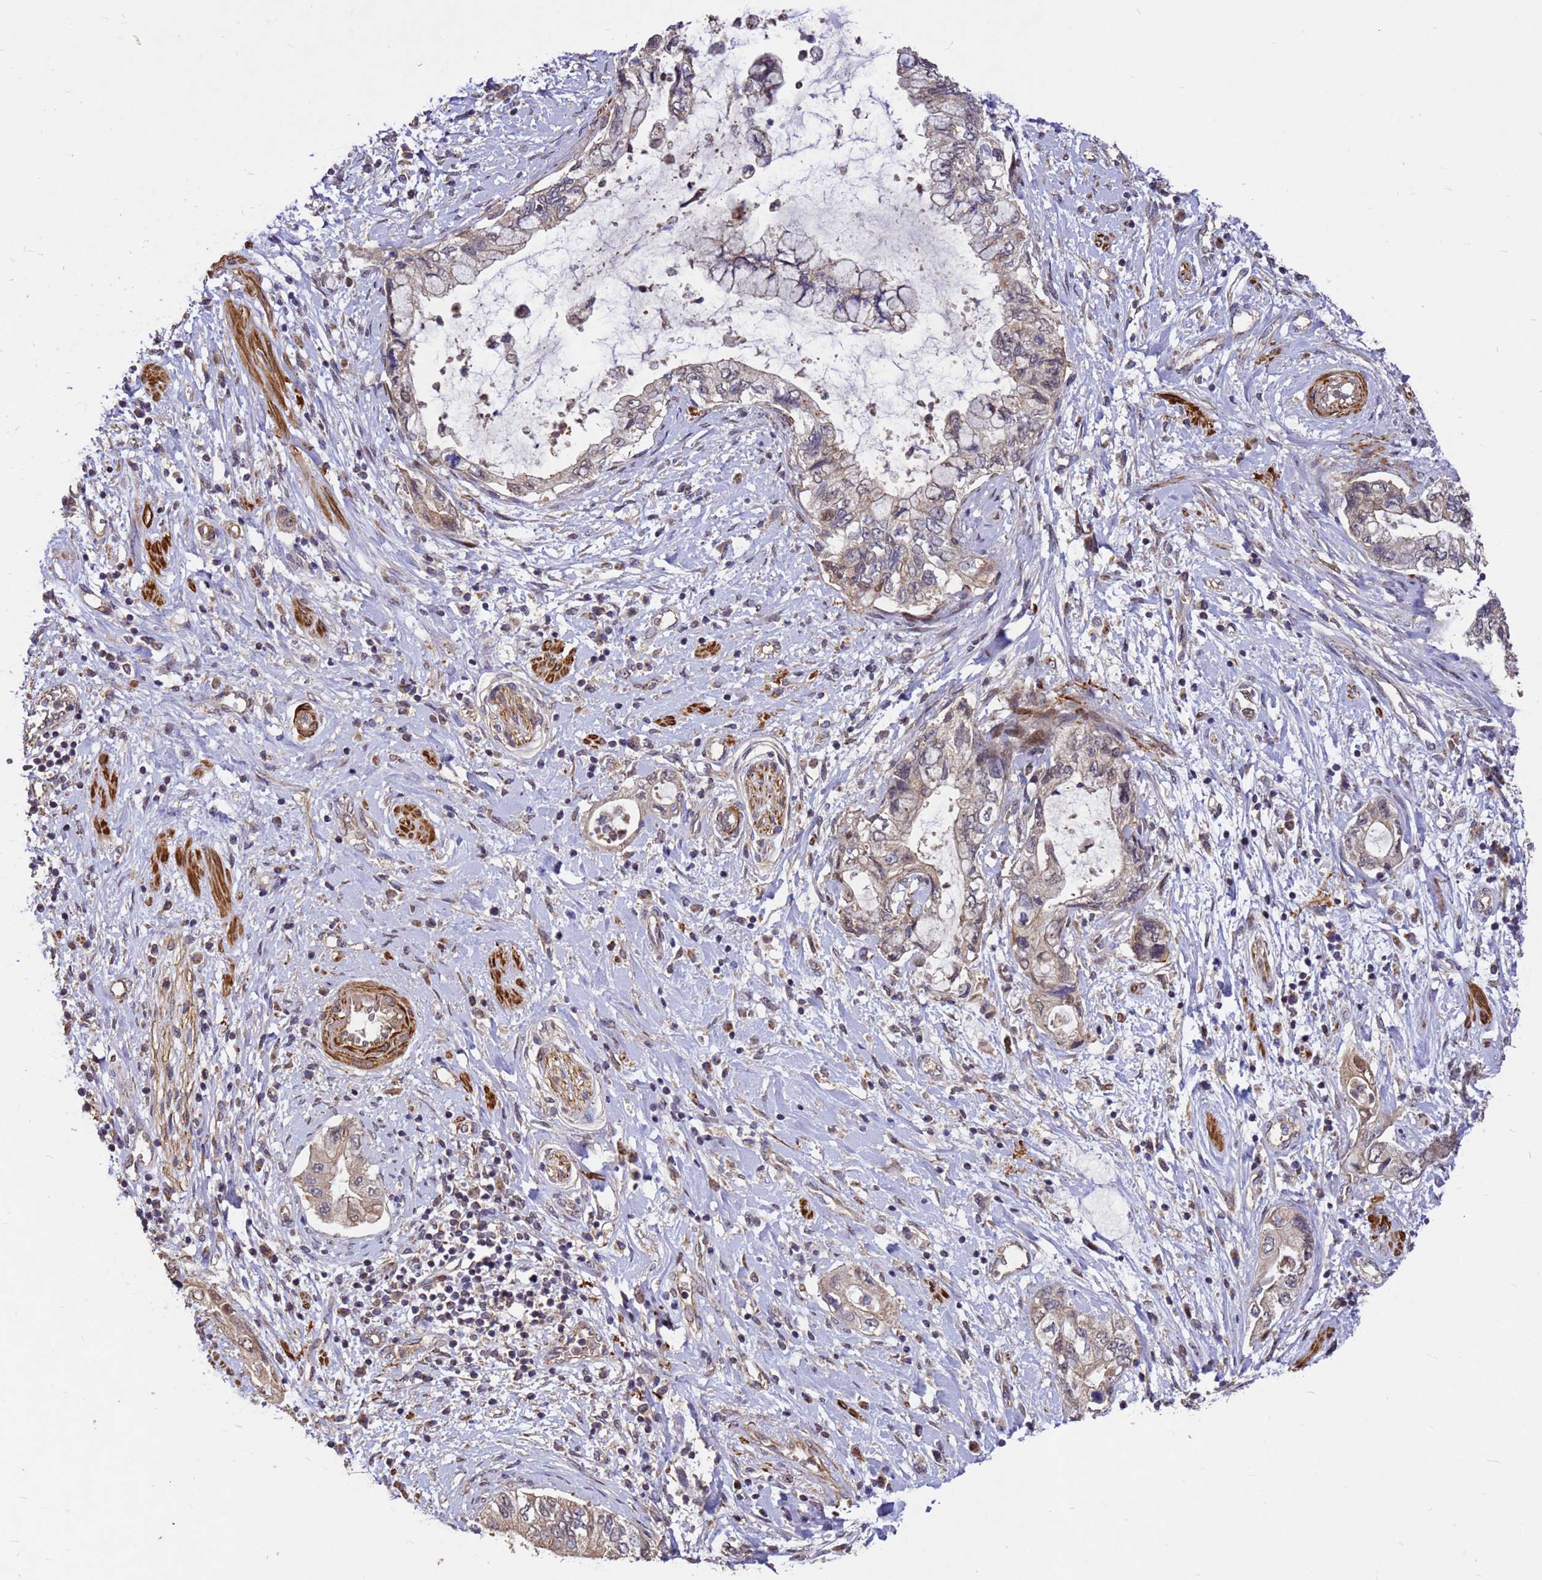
{"staining": {"intensity": "weak", "quantity": "<25%", "location": "cytoplasmic/membranous"}, "tissue": "pancreatic cancer", "cell_type": "Tumor cells", "image_type": "cancer", "snomed": [{"axis": "morphology", "description": "Adenocarcinoma, NOS"}, {"axis": "topography", "description": "Pancreas"}], "caption": "An image of human adenocarcinoma (pancreatic) is negative for staining in tumor cells.", "gene": "RSPRY1", "patient": {"sex": "female", "age": 73}}